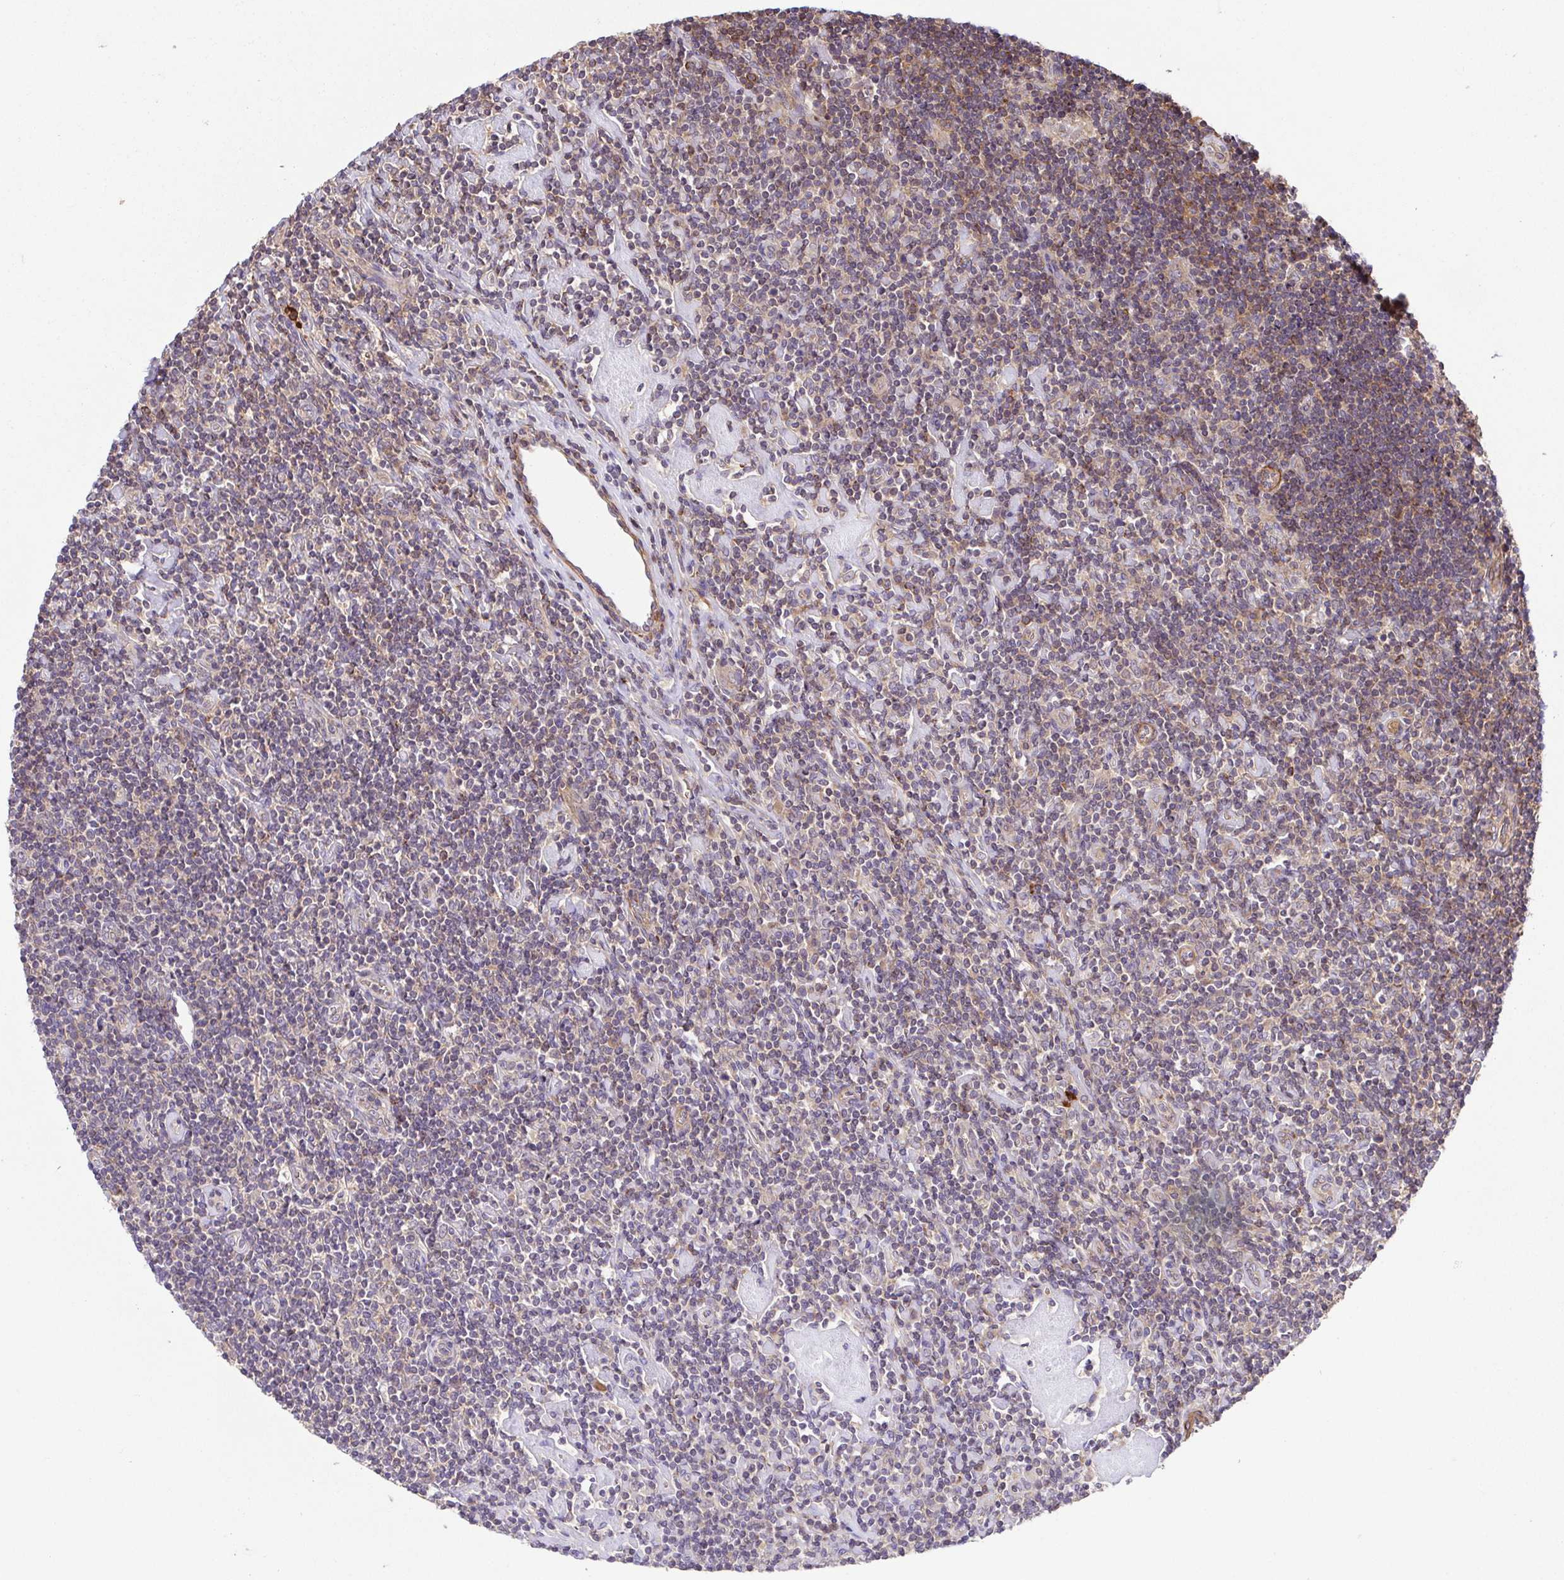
{"staining": {"intensity": "negative", "quantity": "none", "location": "none"}, "tissue": "lymphoma", "cell_type": "Tumor cells", "image_type": "cancer", "snomed": [{"axis": "morphology", "description": "Hodgkin's disease, NOS"}, {"axis": "topography", "description": "Lymph node"}], "caption": "The micrograph shows no staining of tumor cells in Hodgkin's disease.", "gene": "IDE", "patient": {"sex": "male", "age": 40}}